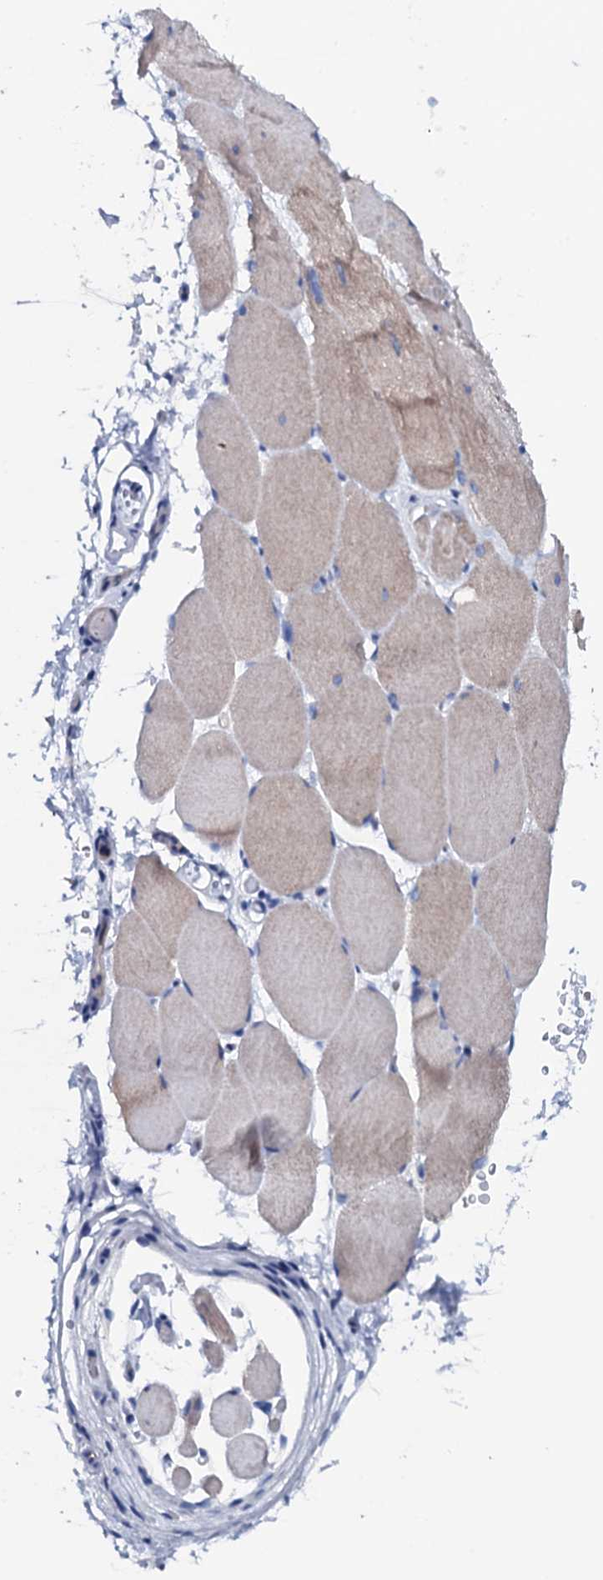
{"staining": {"intensity": "weak", "quantity": "25%-75%", "location": "cytoplasmic/membranous"}, "tissue": "skeletal muscle", "cell_type": "Myocytes", "image_type": "normal", "snomed": [{"axis": "morphology", "description": "Normal tissue, NOS"}, {"axis": "topography", "description": "Skeletal muscle"}, {"axis": "topography", "description": "Parathyroid gland"}], "caption": "An image showing weak cytoplasmic/membranous staining in approximately 25%-75% of myocytes in unremarkable skeletal muscle, as visualized by brown immunohistochemical staining.", "gene": "GYS2", "patient": {"sex": "female", "age": 37}}